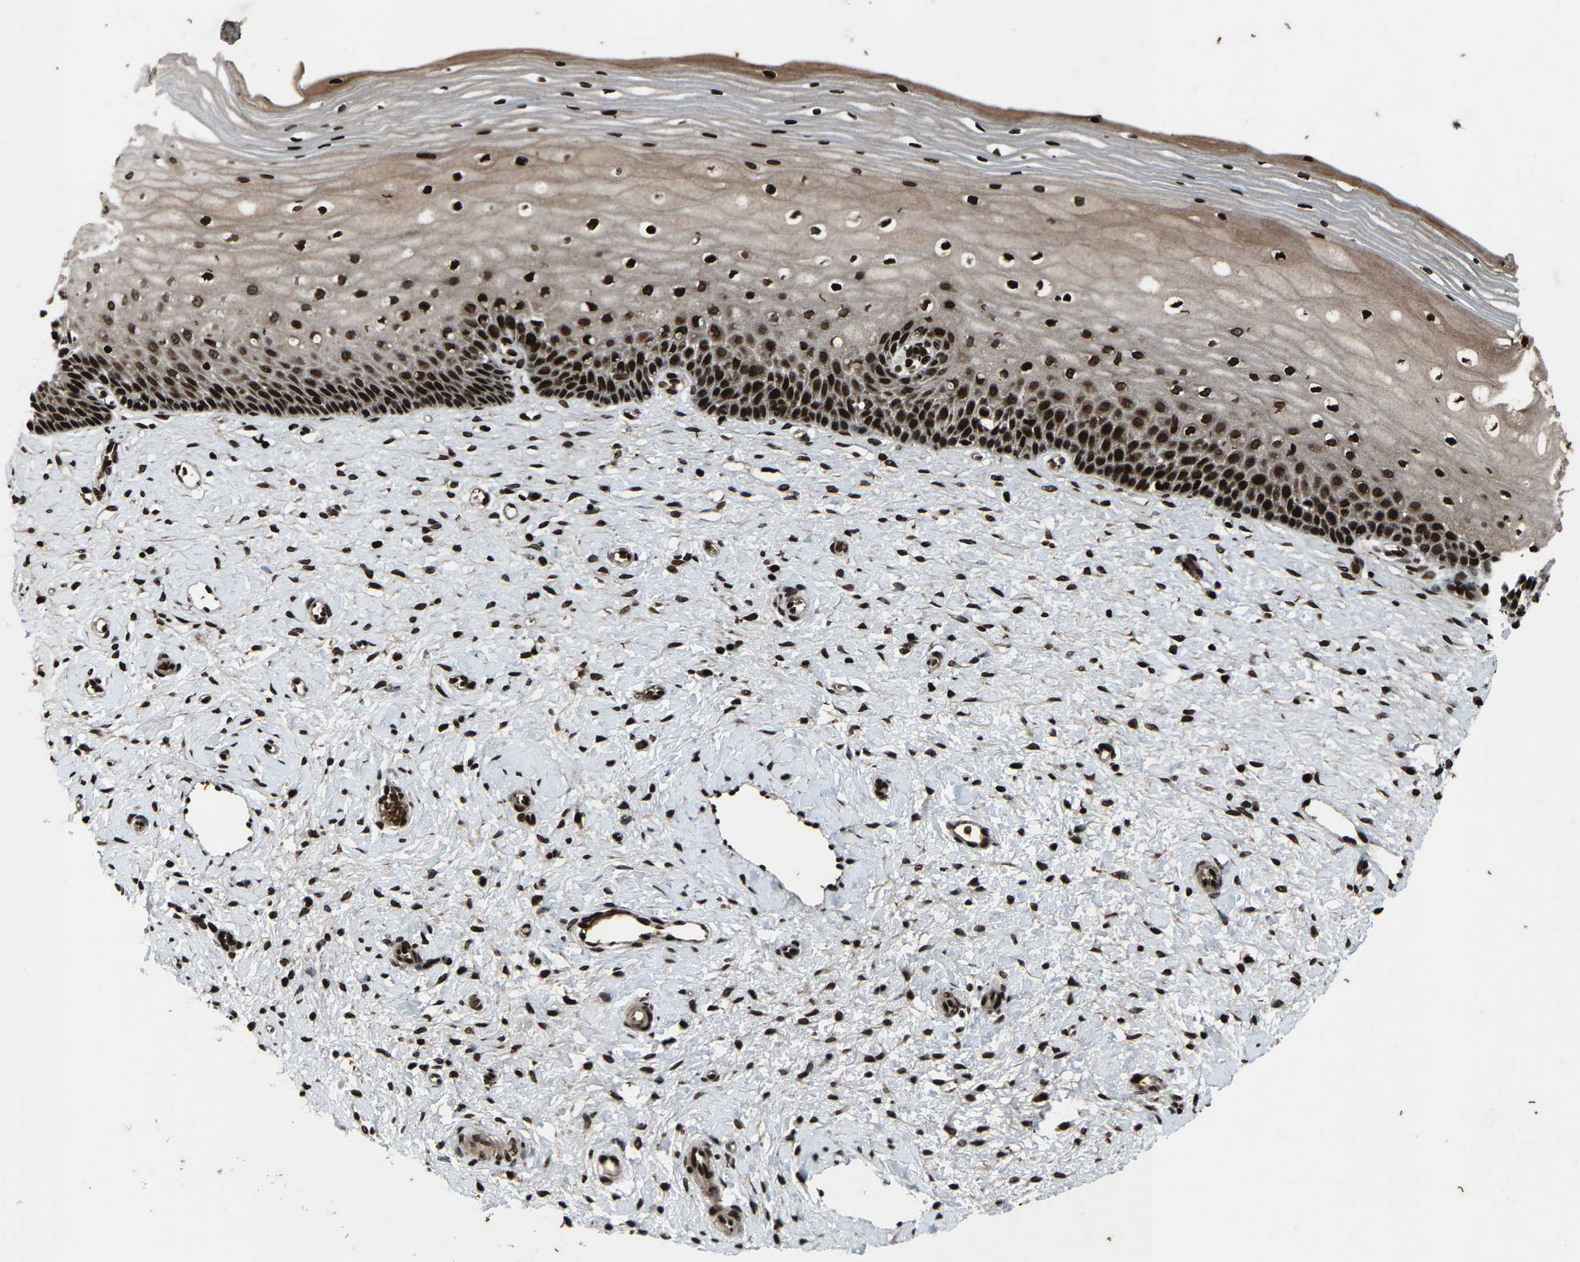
{"staining": {"intensity": "strong", "quantity": ">75%", "location": "cytoplasmic/membranous,nuclear"}, "tissue": "cervix", "cell_type": "Glandular cells", "image_type": "normal", "snomed": [{"axis": "morphology", "description": "Normal tissue, NOS"}, {"axis": "topography", "description": "Cervix"}], "caption": "DAB immunohistochemical staining of unremarkable cervix exhibits strong cytoplasmic/membranous,nuclear protein positivity in approximately >75% of glandular cells.", "gene": "H4C1", "patient": {"sex": "female", "age": 39}}